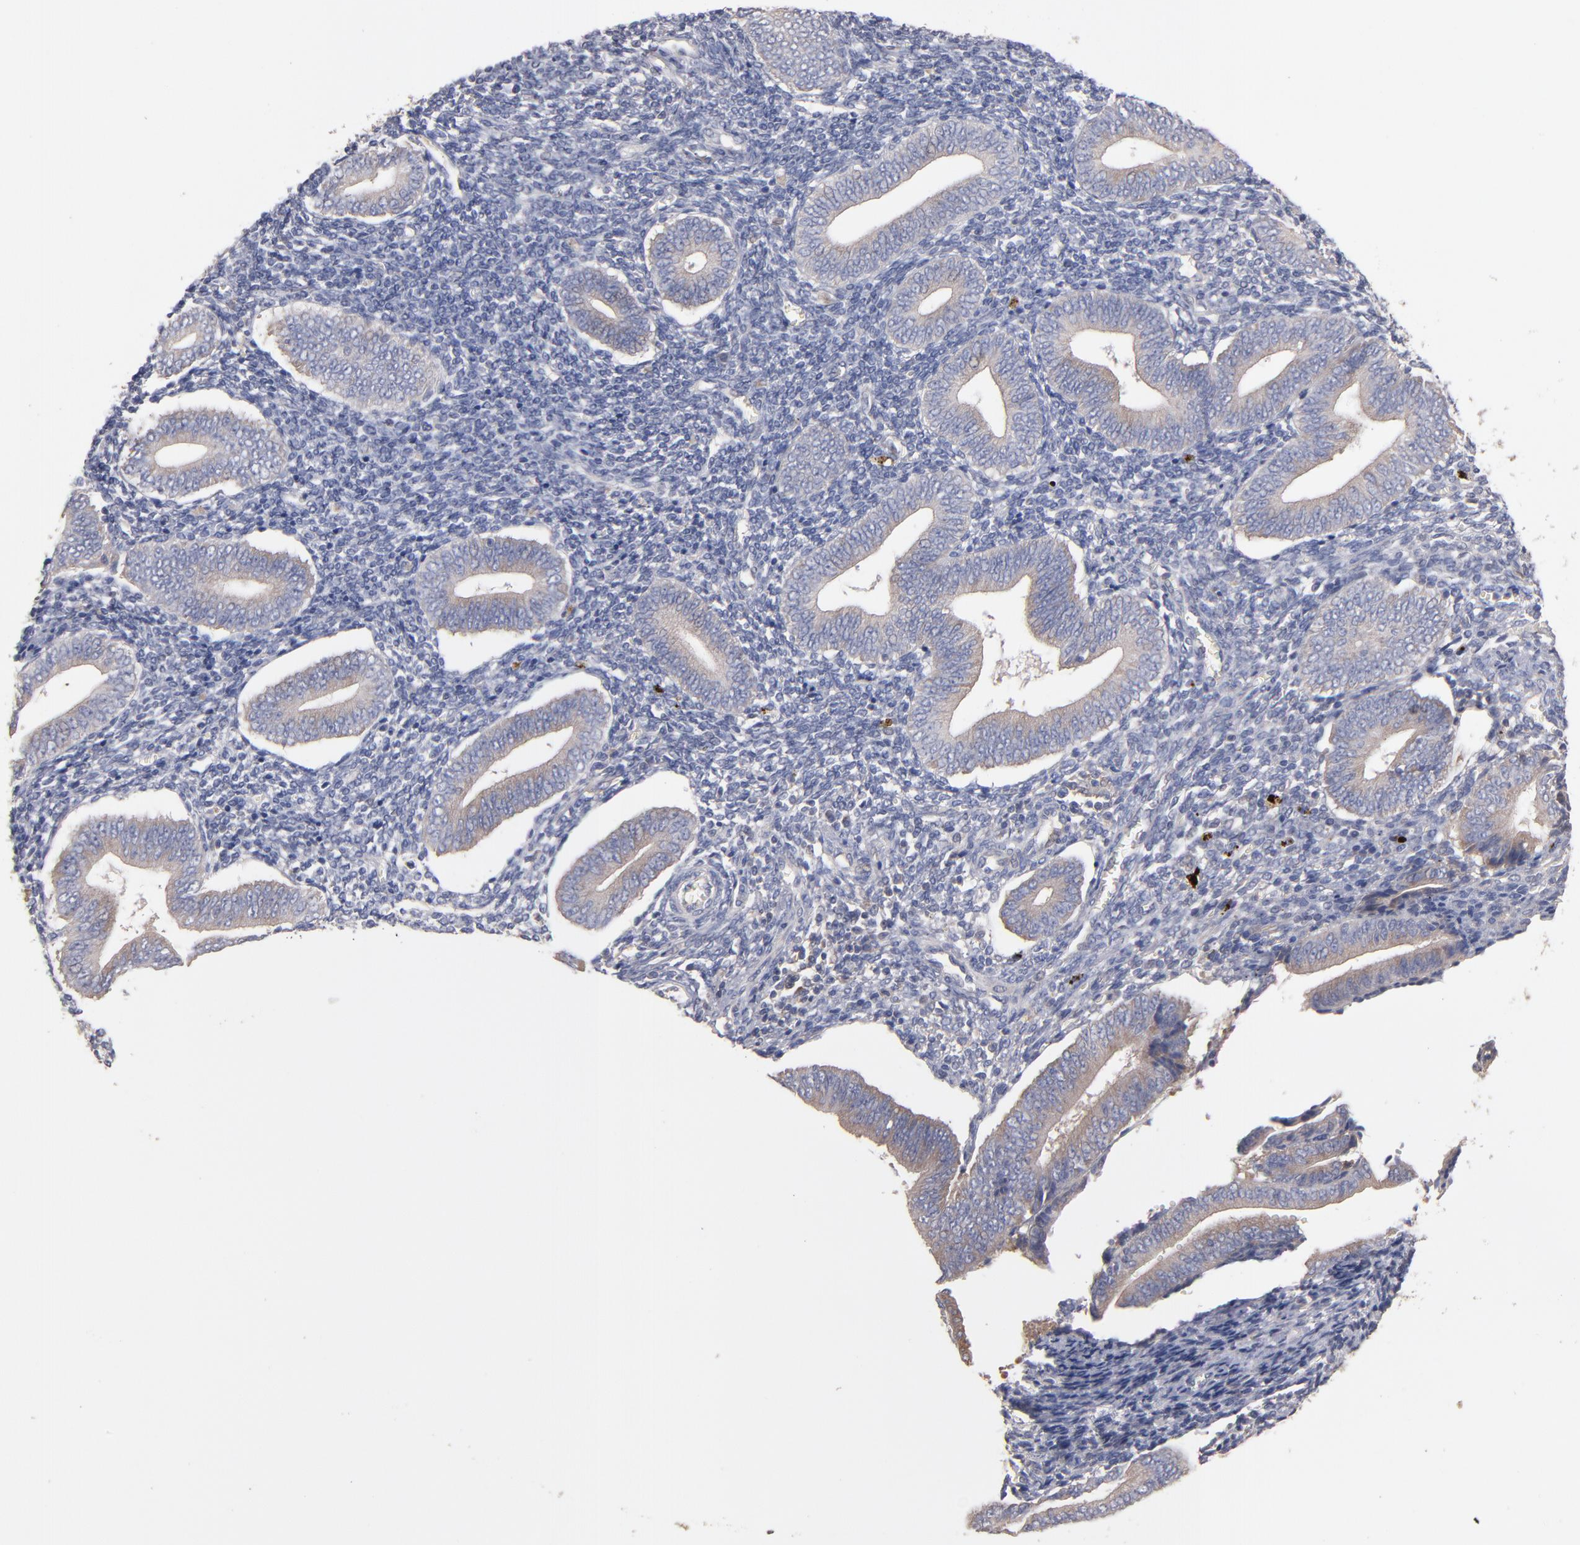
{"staining": {"intensity": "negative", "quantity": "none", "location": "none"}, "tissue": "endometrium", "cell_type": "Cells in endometrial stroma", "image_type": "normal", "snomed": [{"axis": "morphology", "description": "Normal tissue, NOS"}, {"axis": "topography", "description": "Uterus"}, {"axis": "topography", "description": "Endometrium"}], "caption": "High power microscopy photomicrograph of an immunohistochemistry micrograph of benign endometrium, revealing no significant expression in cells in endometrial stroma.", "gene": "DACT1", "patient": {"sex": "female", "age": 33}}